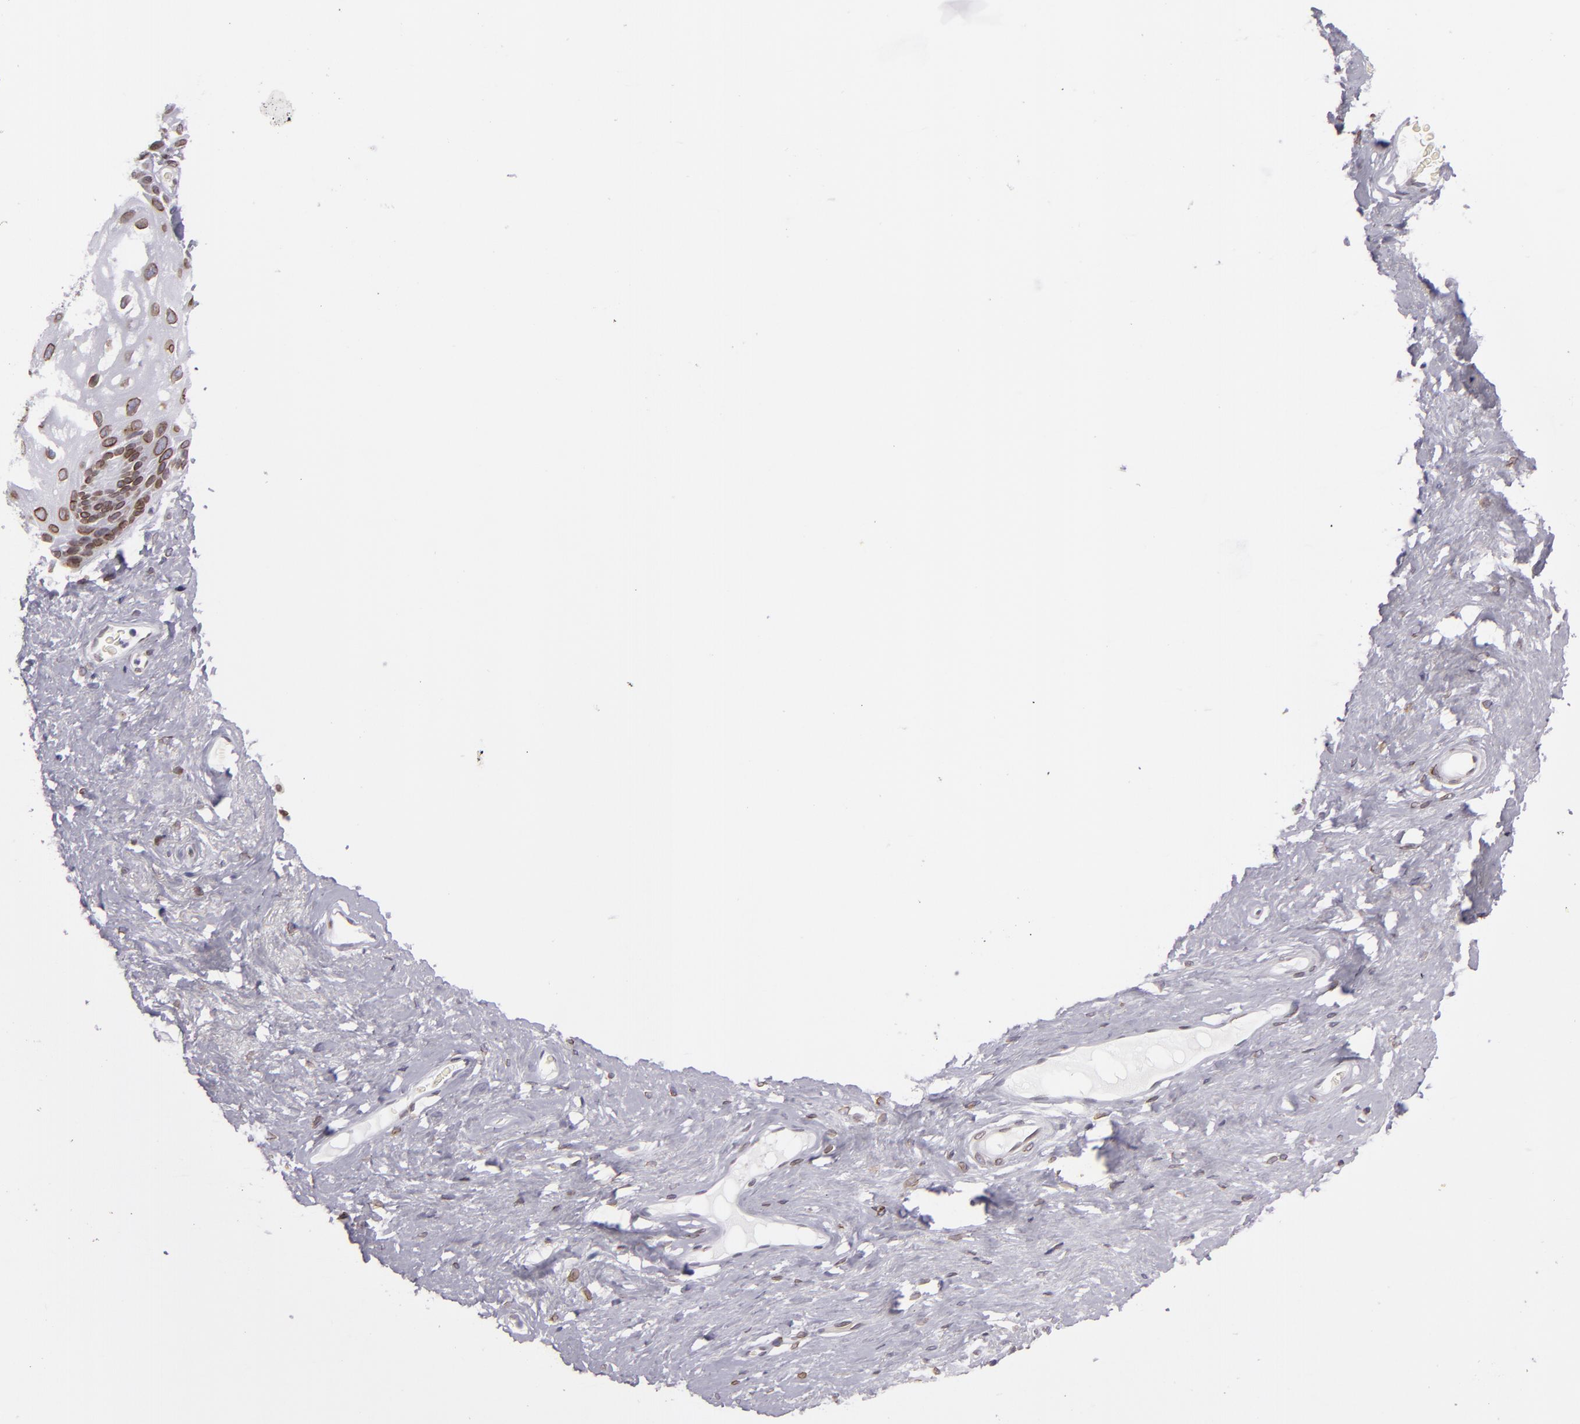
{"staining": {"intensity": "strong", "quantity": ">75%", "location": "nuclear"}, "tissue": "vagina", "cell_type": "Squamous epithelial cells", "image_type": "normal", "snomed": [{"axis": "morphology", "description": "Normal tissue, NOS"}, {"axis": "topography", "description": "Vagina"}], "caption": "This photomicrograph demonstrates unremarkable vagina stained with immunohistochemistry to label a protein in brown. The nuclear of squamous epithelial cells show strong positivity for the protein. Nuclei are counter-stained blue.", "gene": "EMD", "patient": {"sex": "female", "age": 61}}